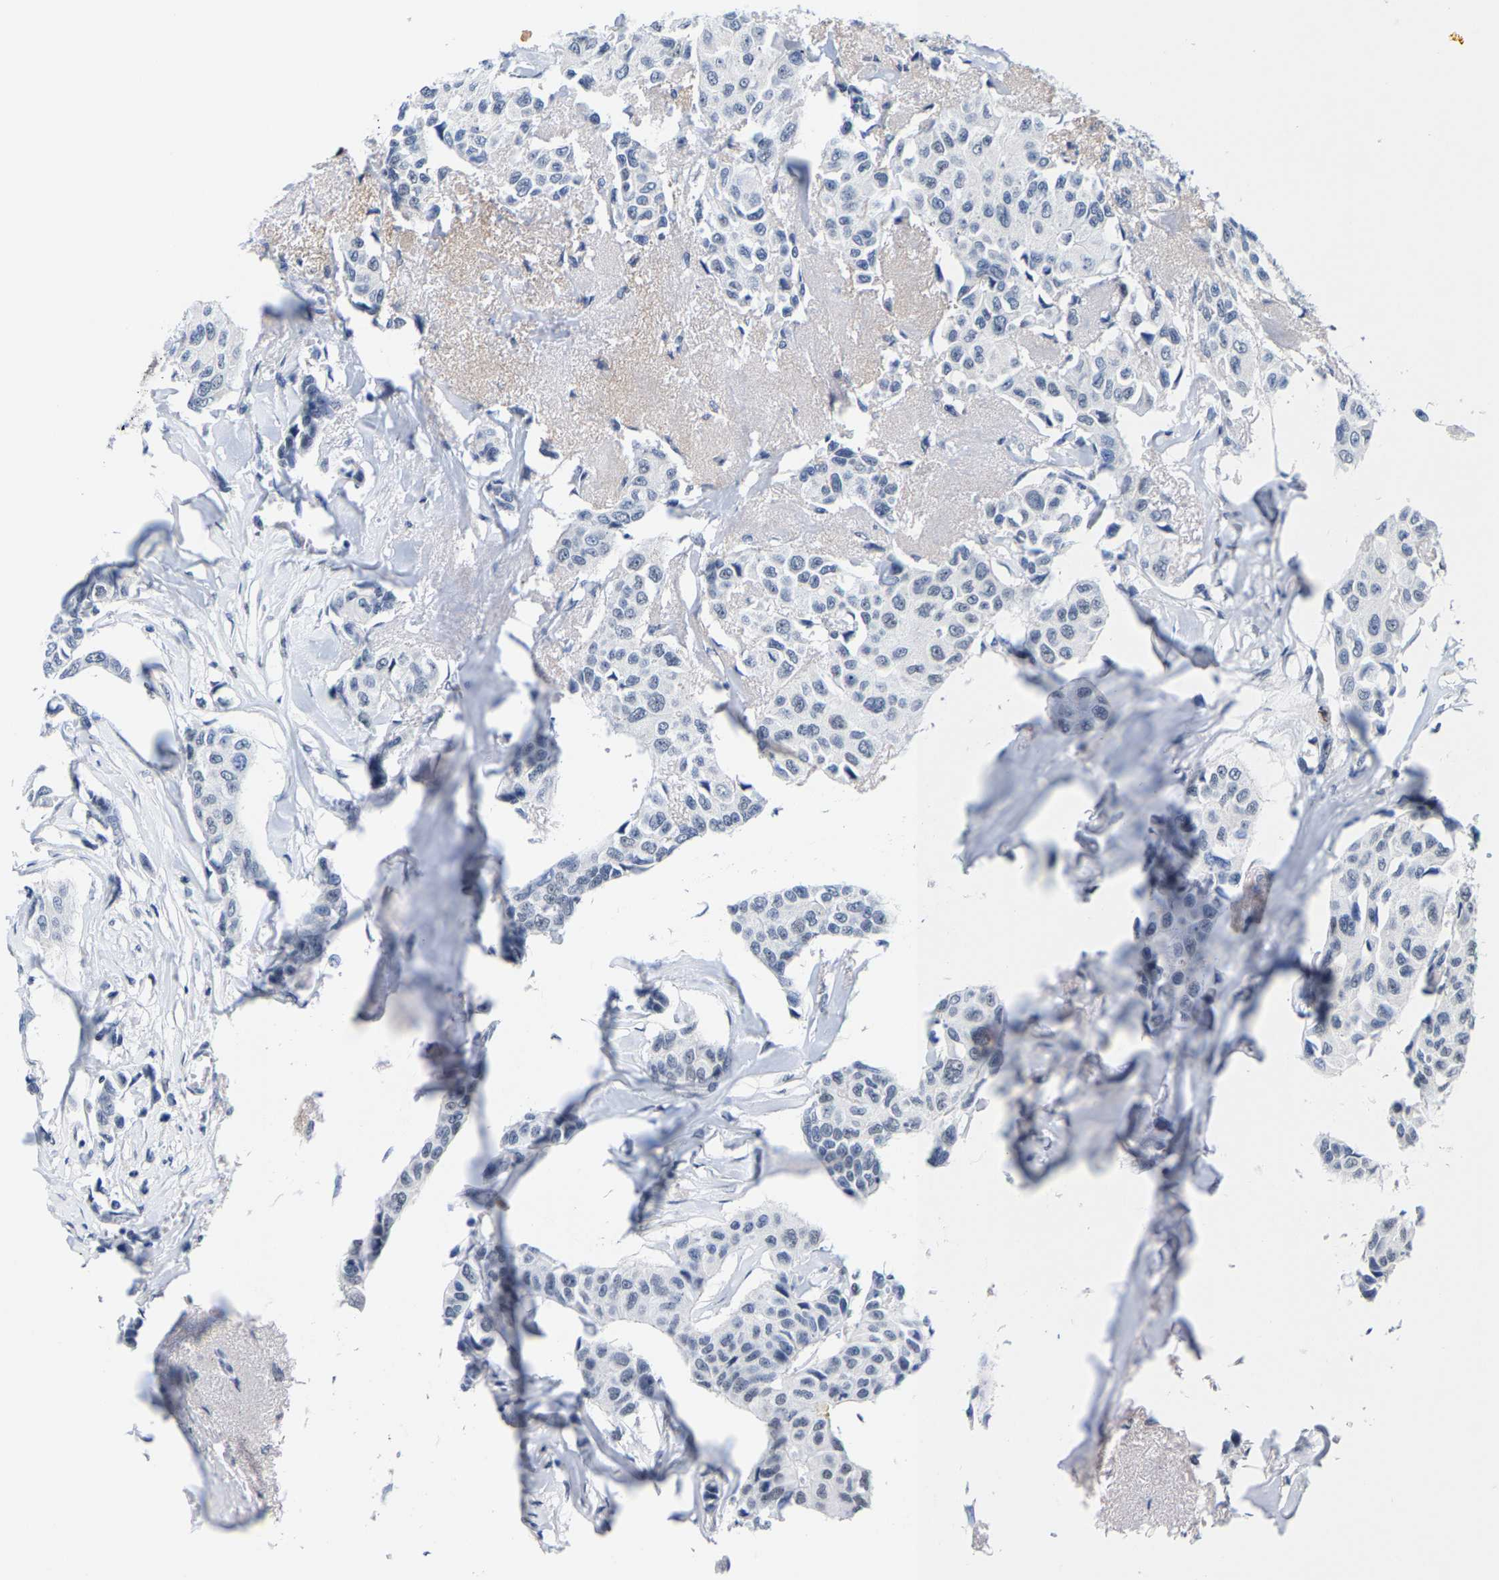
{"staining": {"intensity": "negative", "quantity": "none", "location": "none"}, "tissue": "breast cancer", "cell_type": "Tumor cells", "image_type": "cancer", "snomed": [{"axis": "morphology", "description": "Duct carcinoma"}, {"axis": "topography", "description": "Breast"}], "caption": "Immunohistochemistry of human breast infiltrating ductal carcinoma displays no expression in tumor cells. The staining is performed using DAB (3,3'-diaminobenzidine) brown chromogen with nuclei counter-stained in using hematoxylin.", "gene": "SETD1B", "patient": {"sex": "female", "age": 80}}